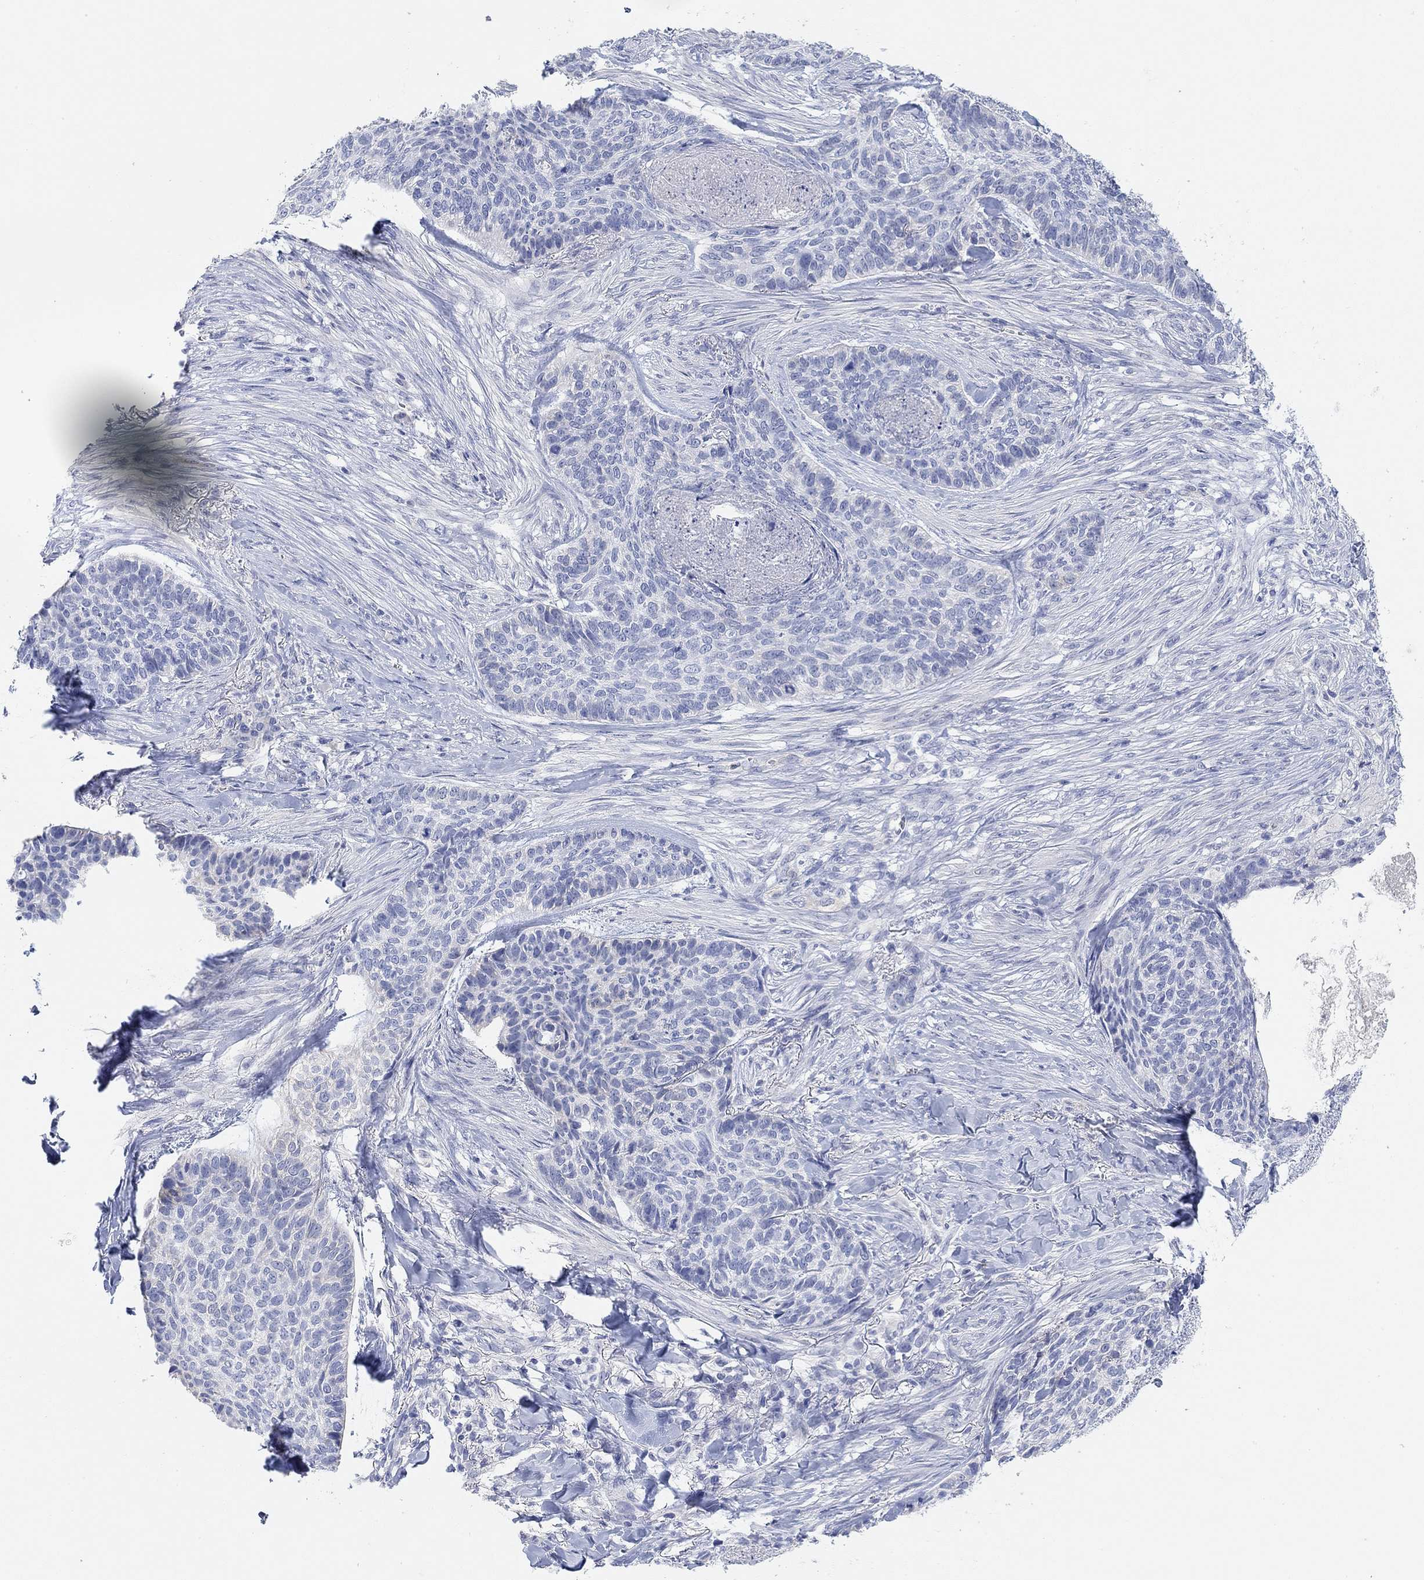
{"staining": {"intensity": "negative", "quantity": "none", "location": "none"}, "tissue": "skin cancer", "cell_type": "Tumor cells", "image_type": "cancer", "snomed": [{"axis": "morphology", "description": "Basal cell carcinoma"}, {"axis": "topography", "description": "Skin"}], "caption": "The image shows no significant staining in tumor cells of skin basal cell carcinoma. Nuclei are stained in blue.", "gene": "VAT1L", "patient": {"sex": "female", "age": 69}}